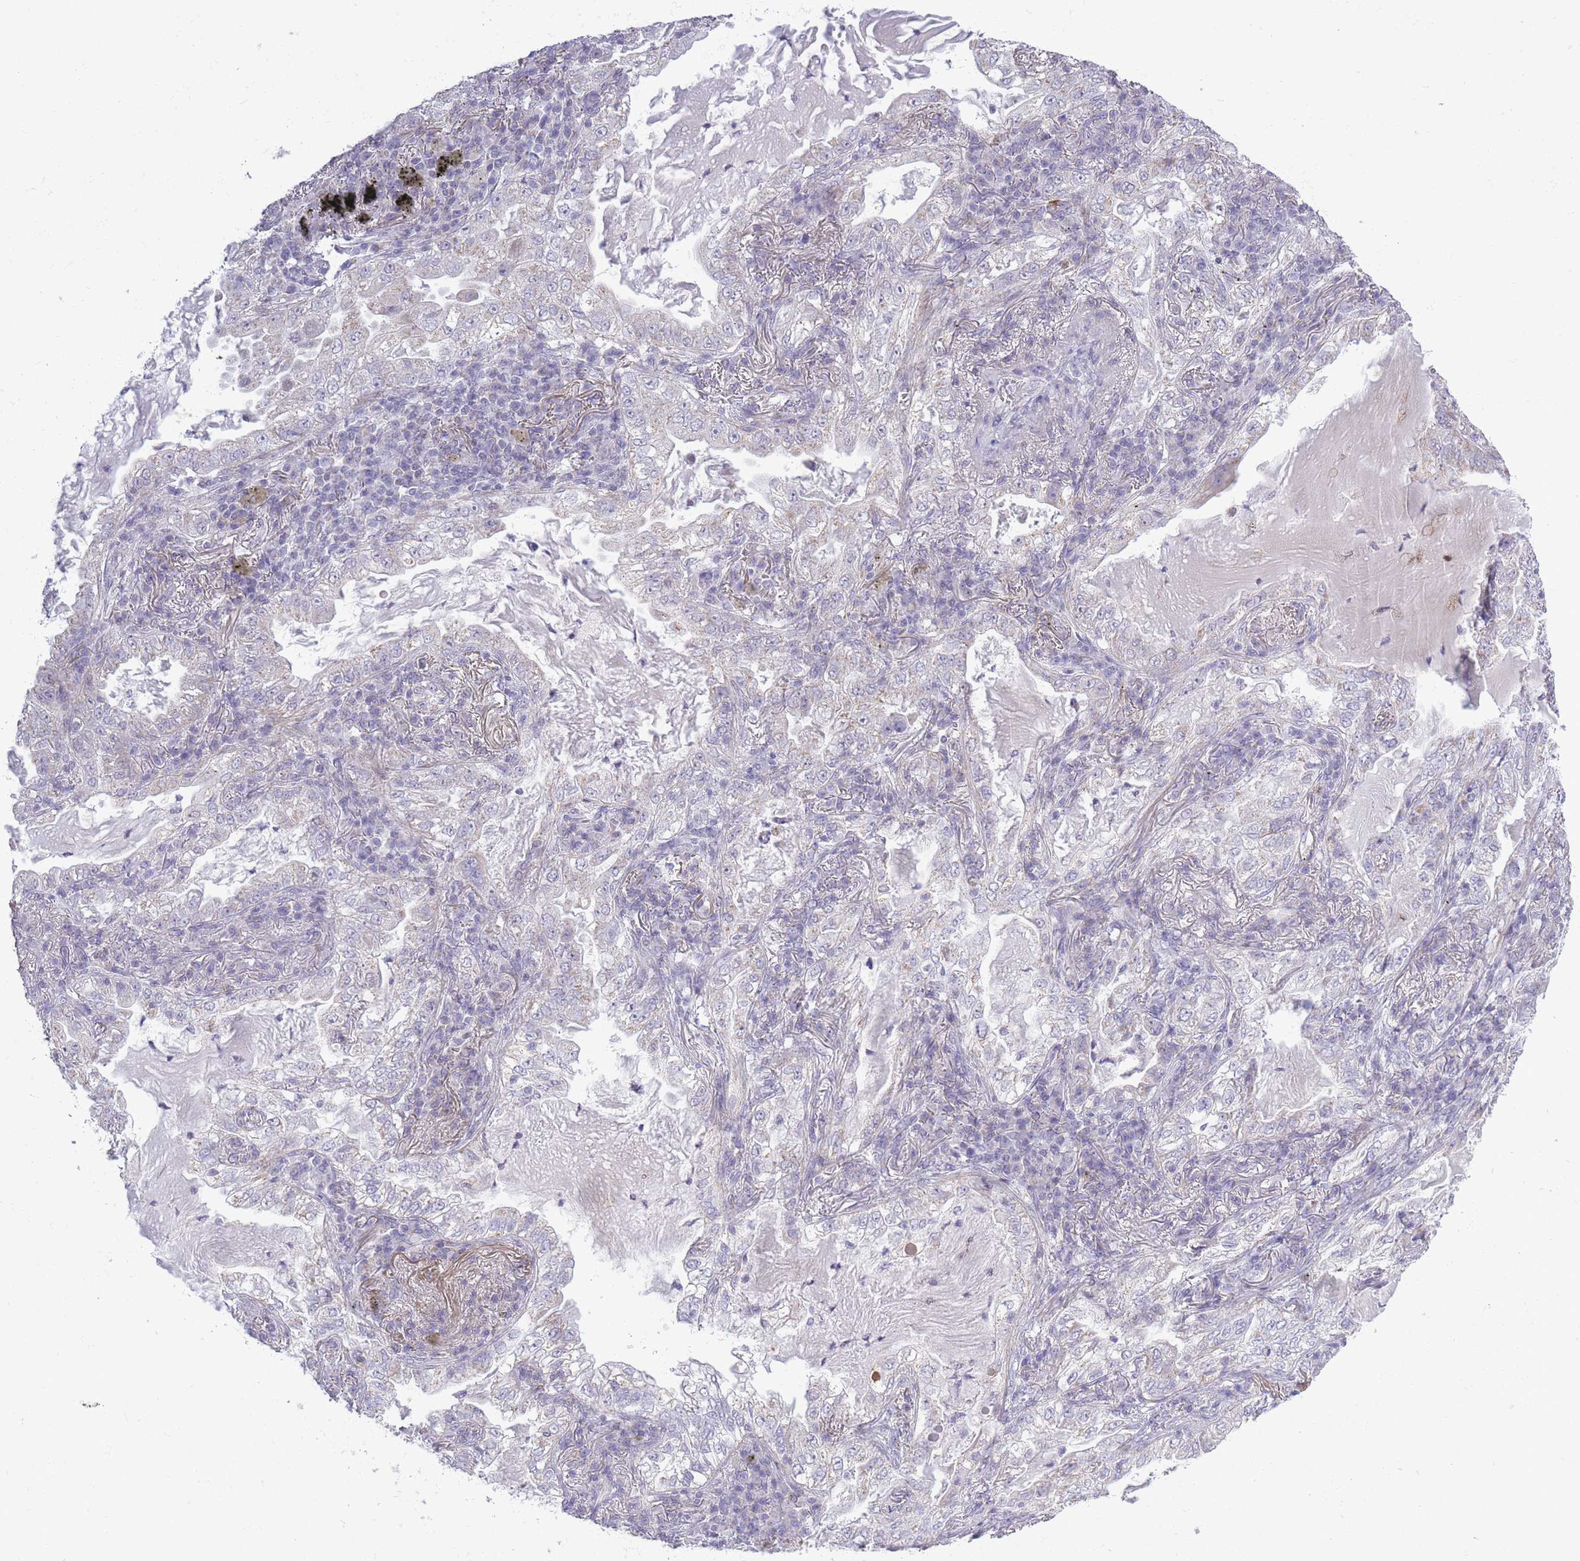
{"staining": {"intensity": "negative", "quantity": "none", "location": "none"}, "tissue": "lung cancer", "cell_type": "Tumor cells", "image_type": "cancer", "snomed": [{"axis": "morphology", "description": "Adenocarcinoma, NOS"}, {"axis": "topography", "description": "Lung"}], "caption": "A high-resolution micrograph shows immunohistochemistry staining of lung adenocarcinoma, which shows no significant staining in tumor cells.", "gene": "ZBTB24", "patient": {"sex": "female", "age": 73}}